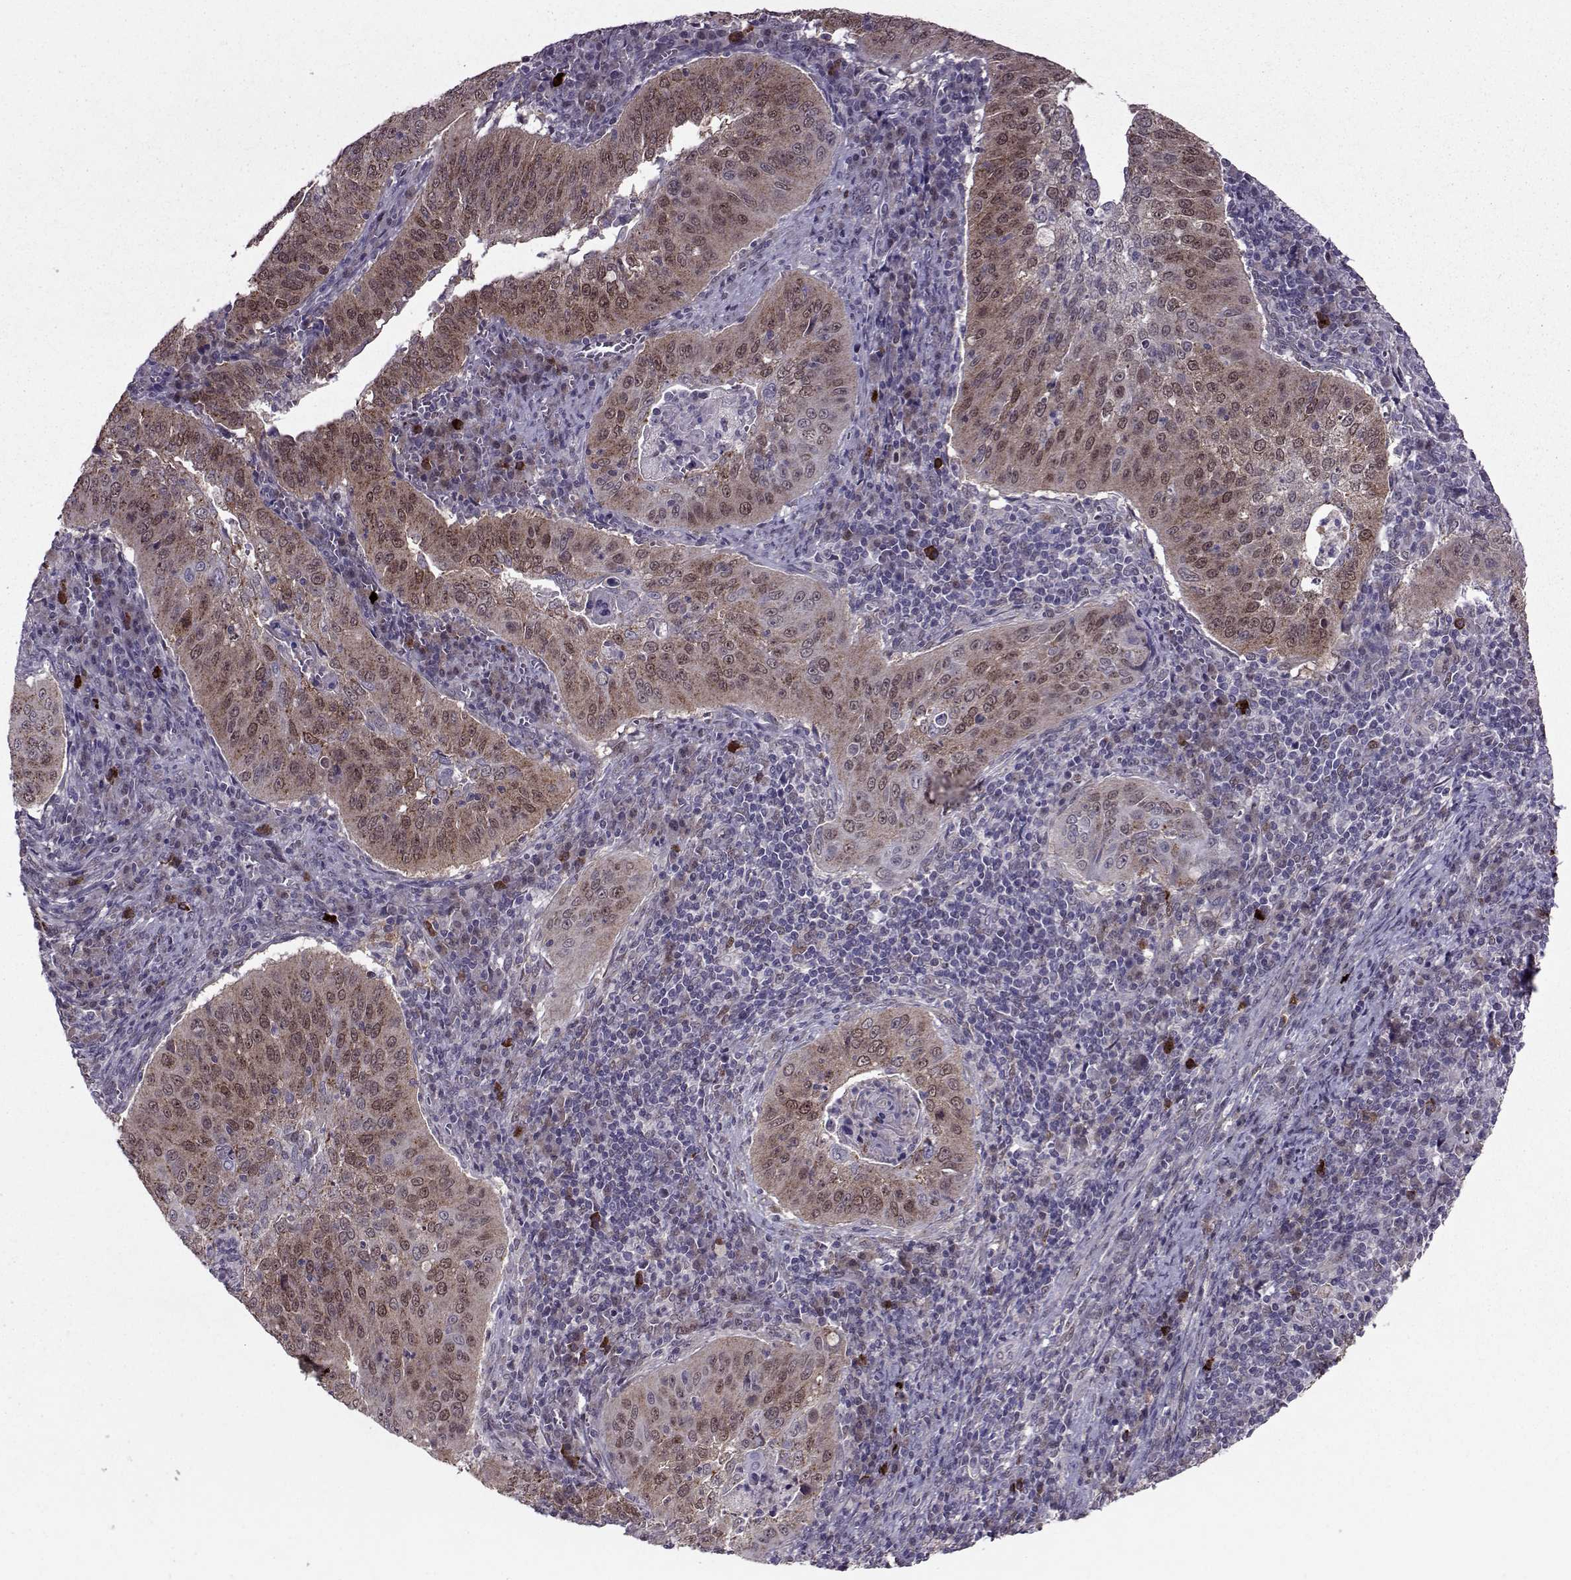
{"staining": {"intensity": "moderate", "quantity": "25%-75%", "location": "nuclear"}, "tissue": "cervical cancer", "cell_type": "Tumor cells", "image_type": "cancer", "snomed": [{"axis": "morphology", "description": "Squamous cell carcinoma, NOS"}, {"axis": "topography", "description": "Cervix"}], "caption": "Immunohistochemical staining of human cervical squamous cell carcinoma shows medium levels of moderate nuclear staining in about 25%-75% of tumor cells.", "gene": "CDK4", "patient": {"sex": "female", "age": 39}}